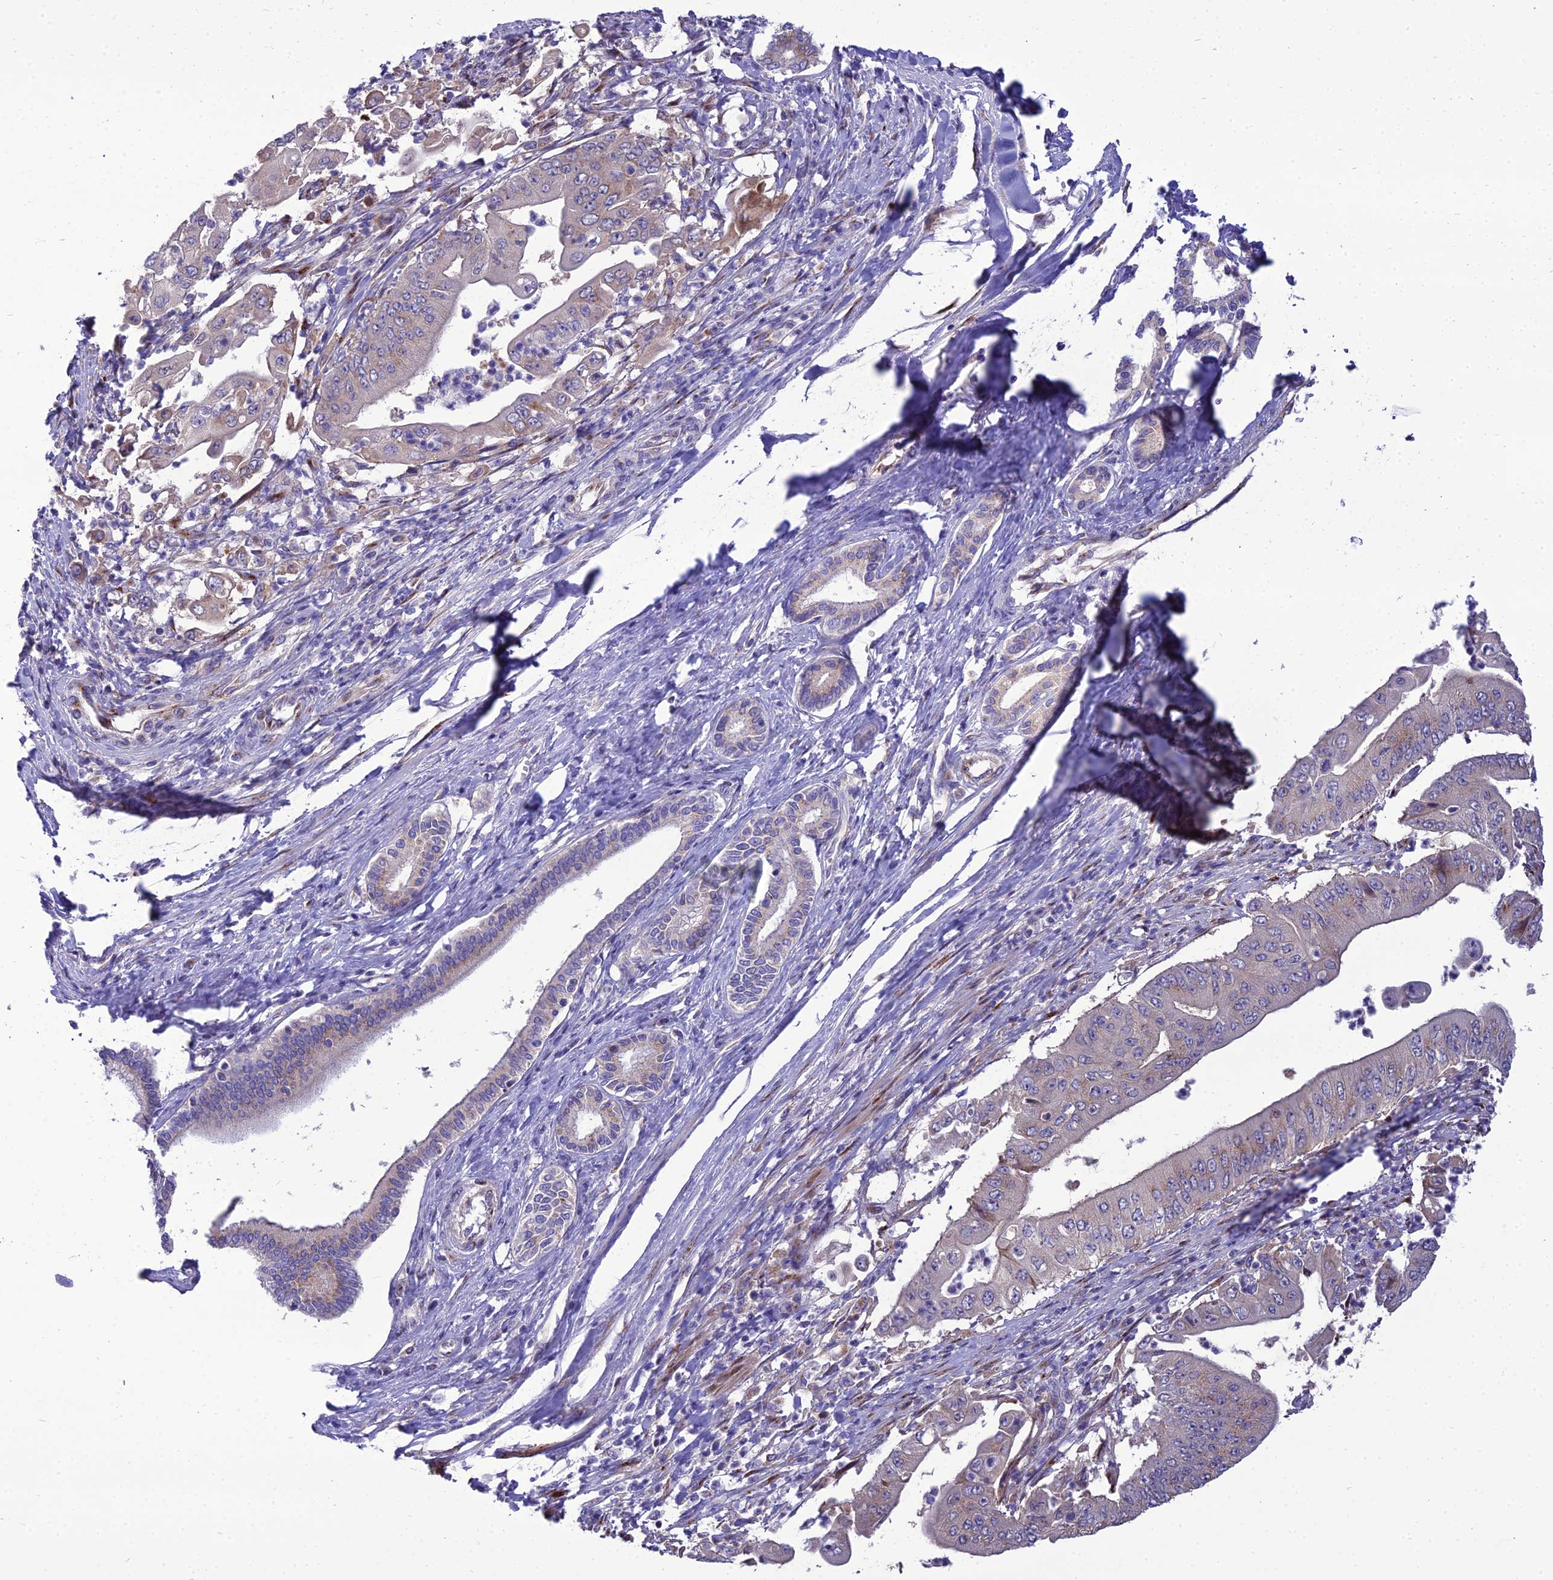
{"staining": {"intensity": "moderate", "quantity": "25%-75%", "location": "cytoplasmic/membranous"}, "tissue": "pancreatic cancer", "cell_type": "Tumor cells", "image_type": "cancer", "snomed": [{"axis": "morphology", "description": "Adenocarcinoma, NOS"}, {"axis": "topography", "description": "Pancreas"}], "caption": "Pancreatic adenocarcinoma was stained to show a protein in brown. There is medium levels of moderate cytoplasmic/membranous staining in approximately 25%-75% of tumor cells. (DAB (3,3'-diaminobenzidine) = brown stain, brightfield microscopy at high magnification).", "gene": "SPRYD7", "patient": {"sex": "female", "age": 77}}